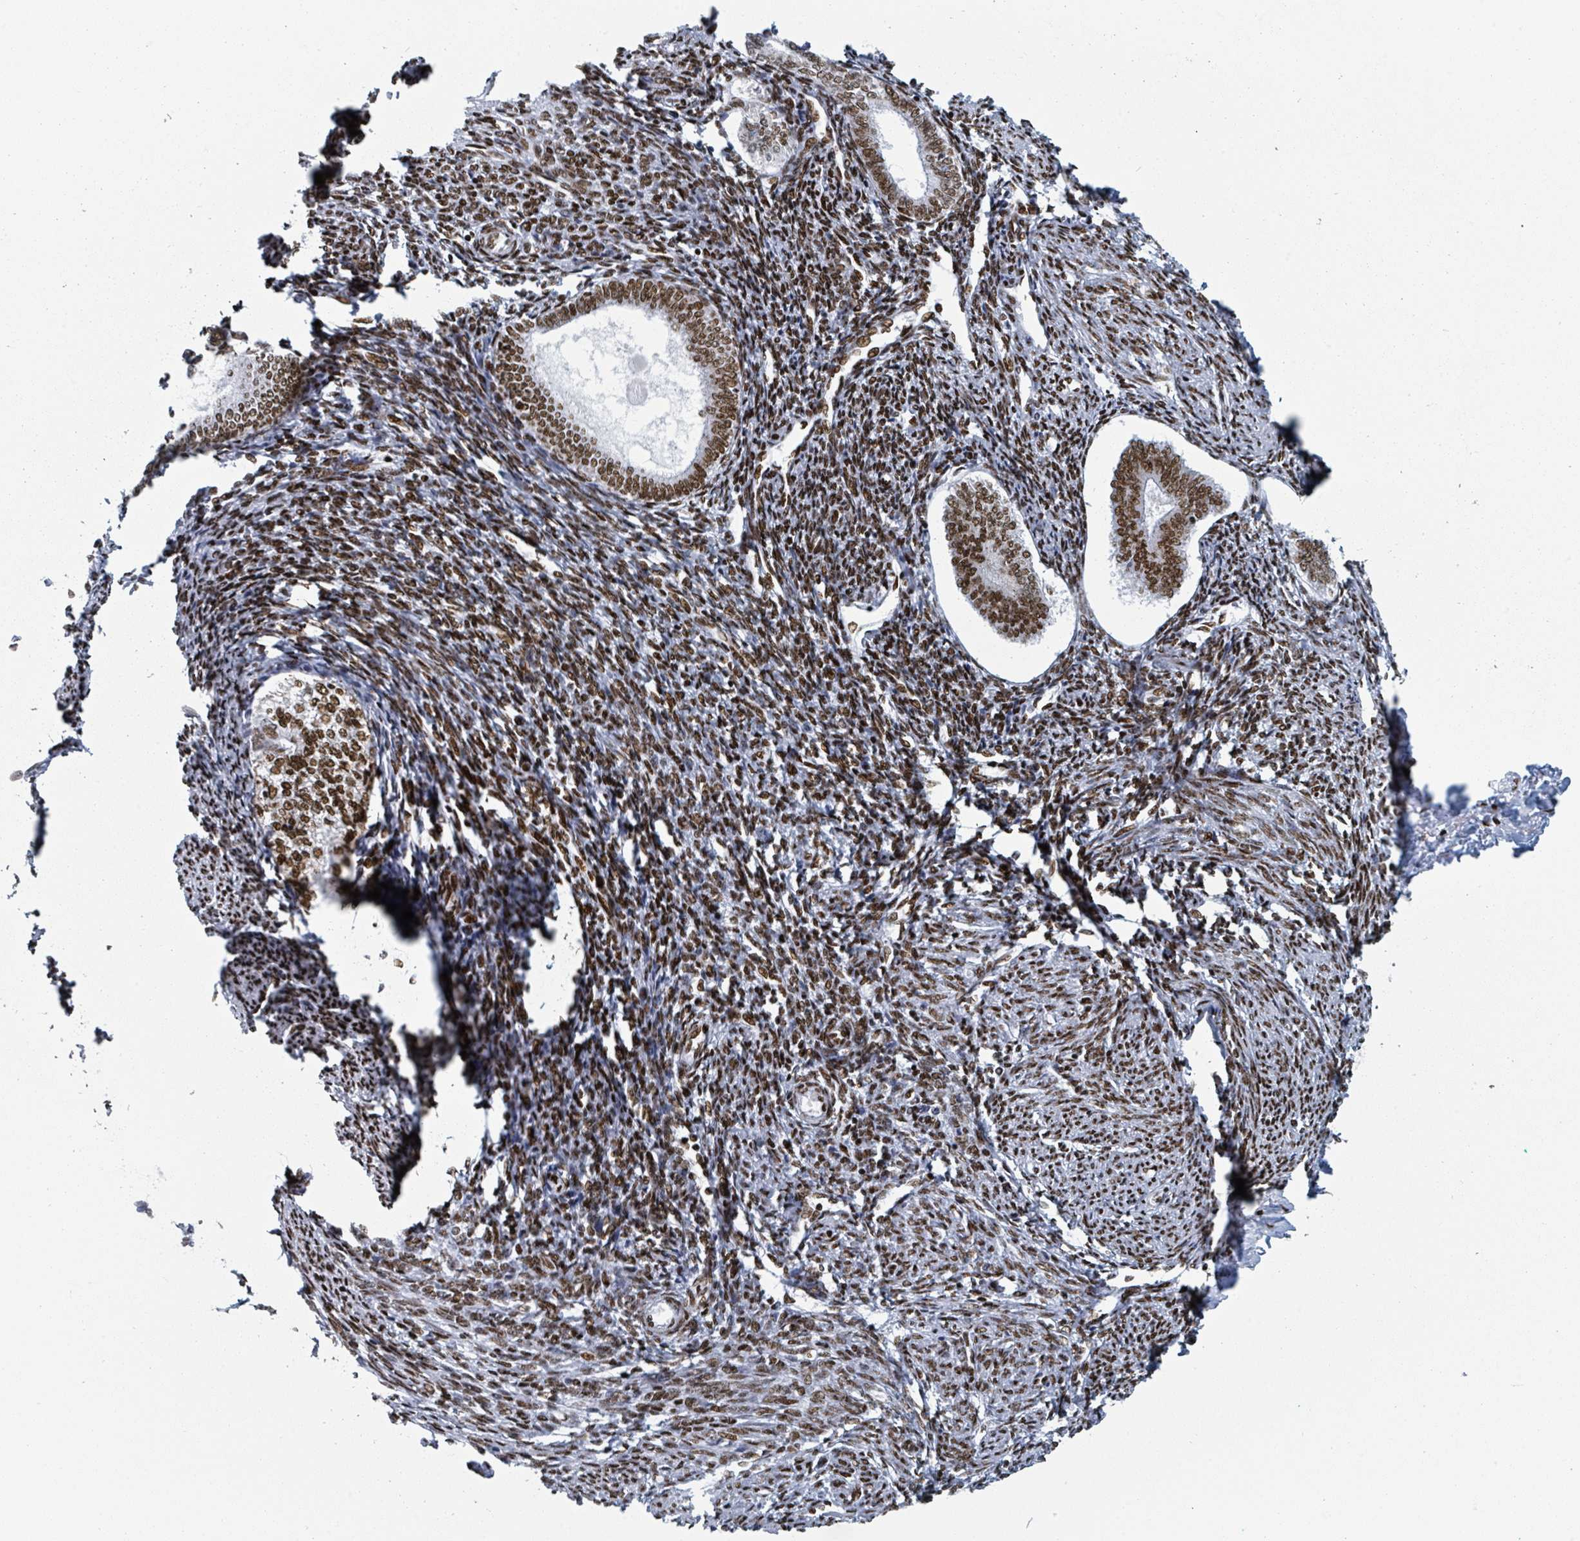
{"staining": {"intensity": "strong", "quantity": ">75%", "location": "nuclear"}, "tissue": "smooth muscle", "cell_type": "Smooth muscle cells", "image_type": "normal", "snomed": [{"axis": "morphology", "description": "Normal tissue, NOS"}, {"axis": "topography", "description": "Smooth muscle"}, {"axis": "topography", "description": "Fallopian tube"}], "caption": "Immunohistochemical staining of normal smooth muscle exhibits strong nuclear protein staining in about >75% of smooth muscle cells. The staining is performed using DAB brown chromogen to label protein expression. The nuclei are counter-stained blue using hematoxylin.", "gene": "DHX16", "patient": {"sex": "female", "age": 59}}